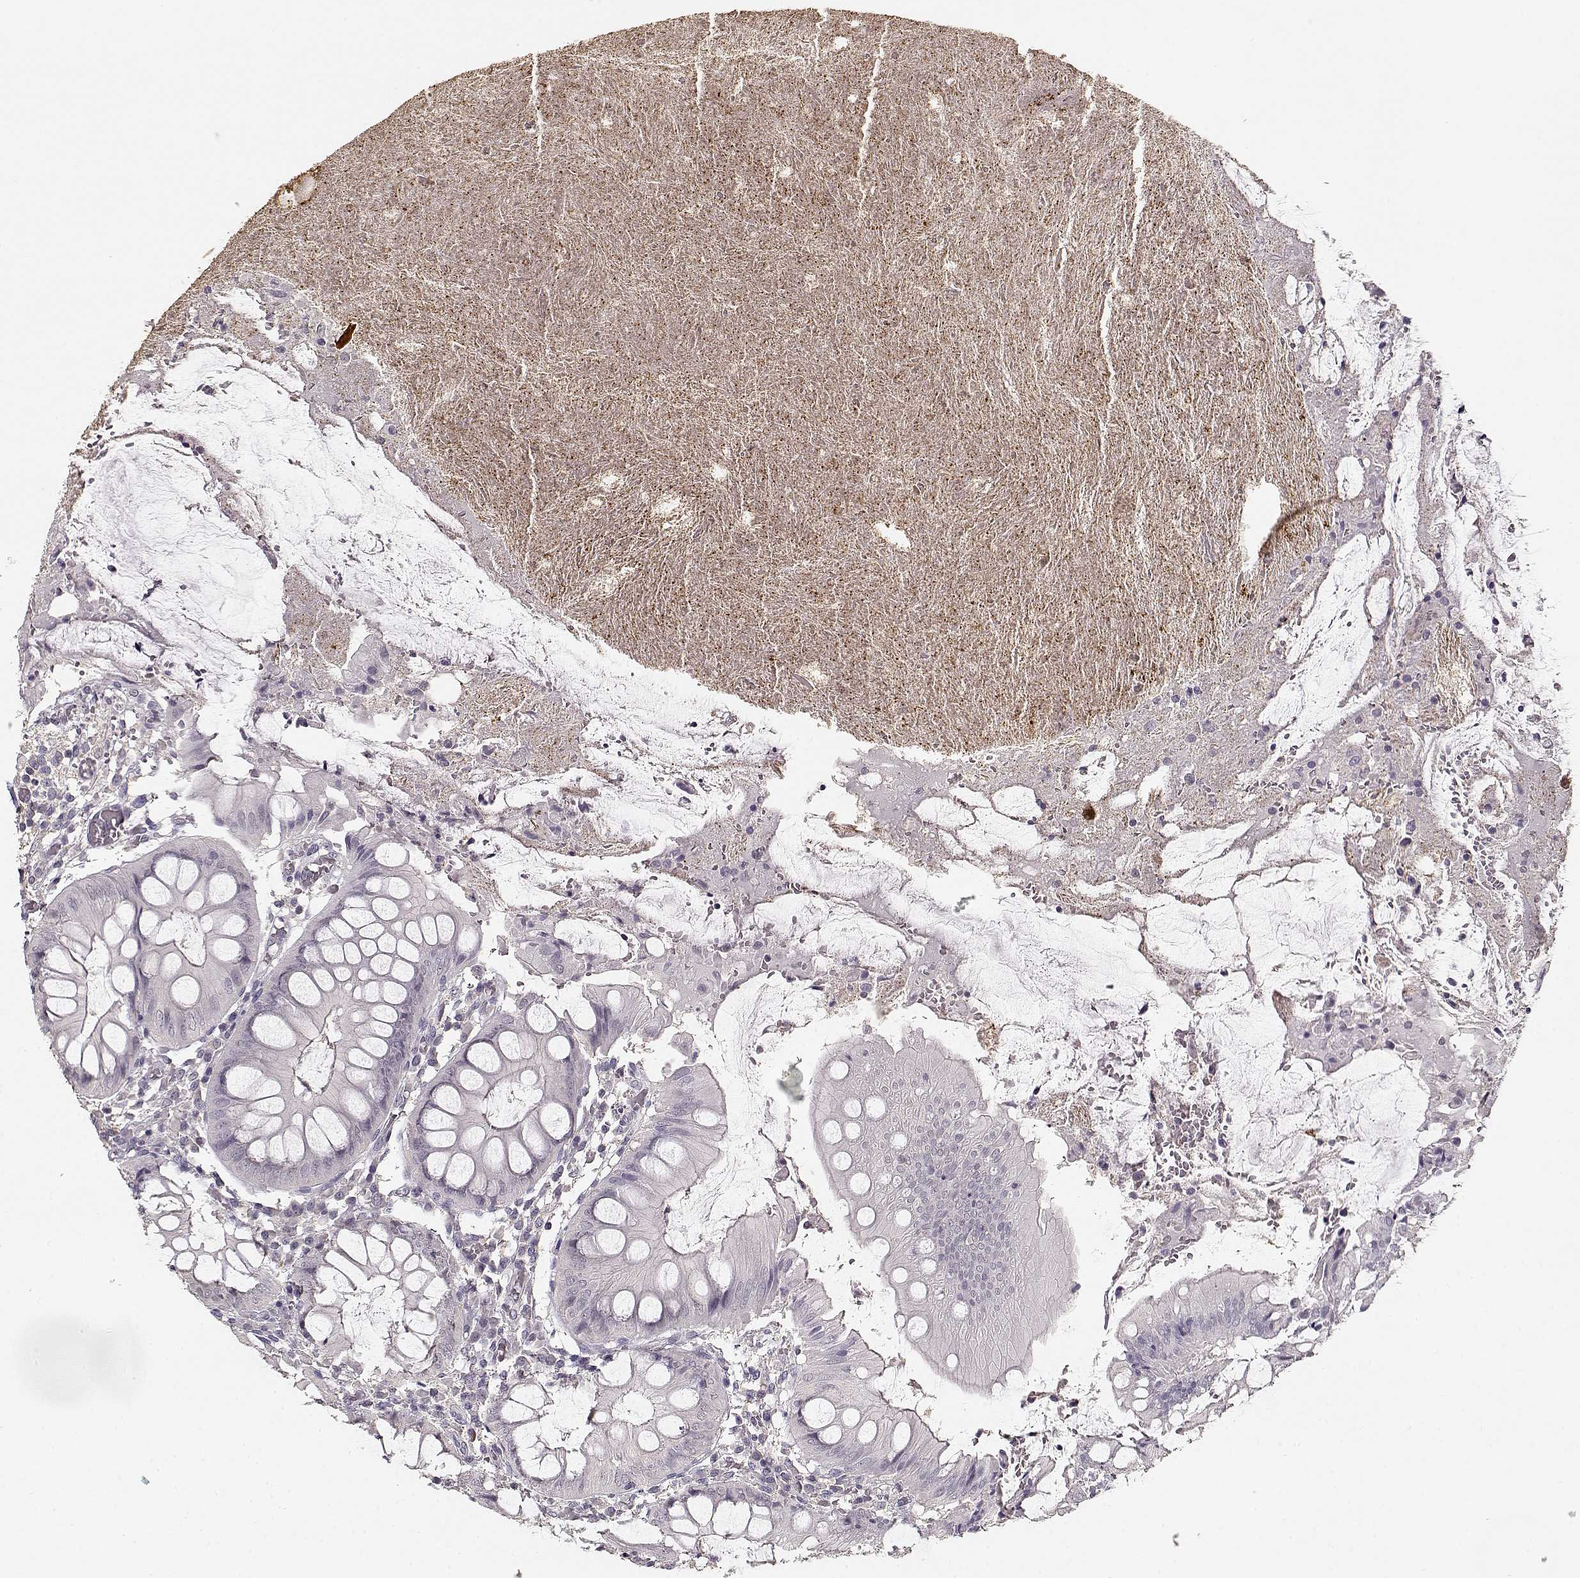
{"staining": {"intensity": "negative", "quantity": "none", "location": "none"}, "tissue": "appendix", "cell_type": "Glandular cells", "image_type": "normal", "snomed": [{"axis": "morphology", "description": "Normal tissue, NOS"}, {"axis": "morphology", "description": "Inflammation, NOS"}, {"axis": "topography", "description": "Appendix"}], "caption": "Glandular cells are negative for protein expression in normal human appendix.", "gene": "UROC1", "patient": {"sex": "male", "age": 16}}